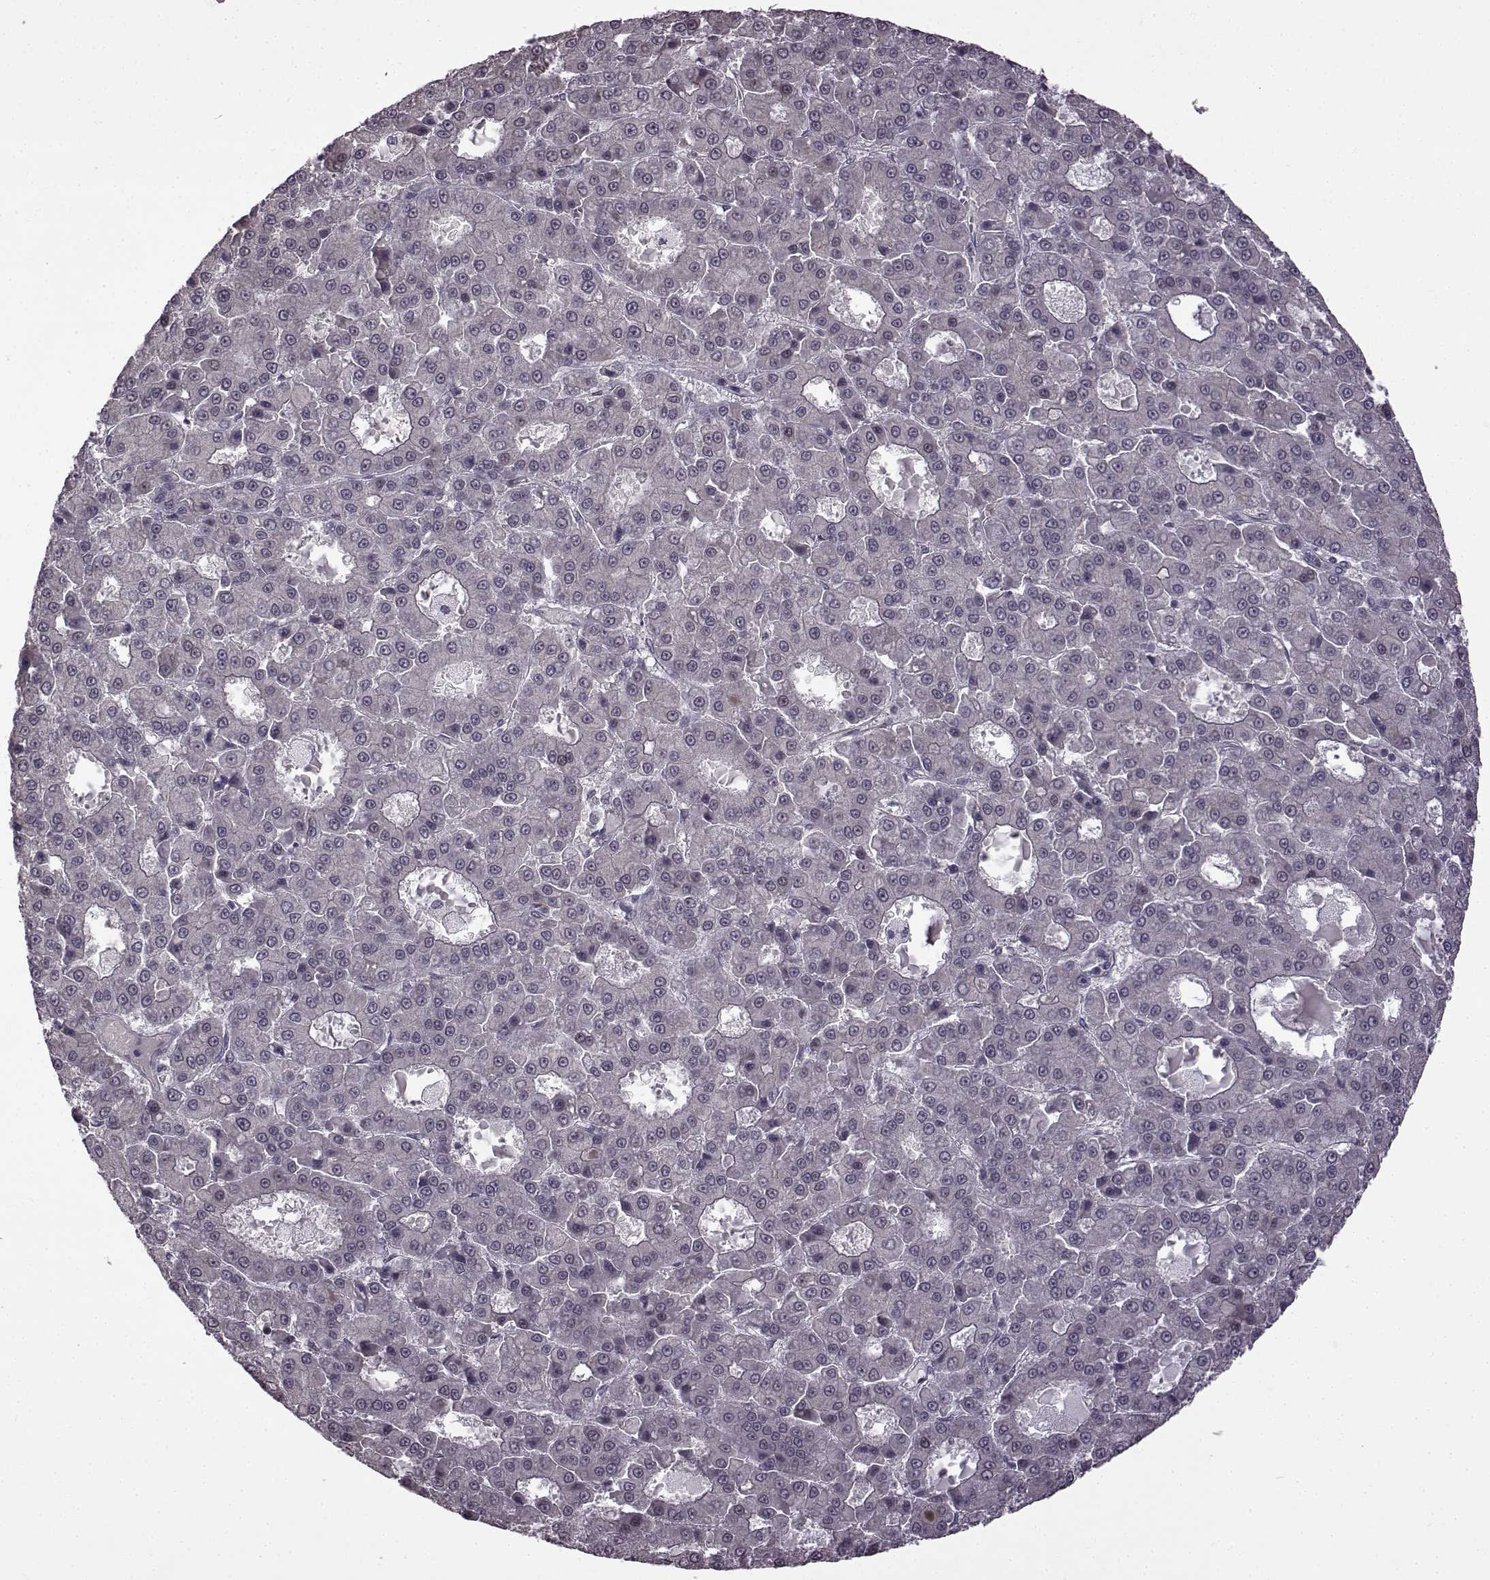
{"staining": {"intensity": "negative", "quantity": "none", "location": "none"}, "tissue": "liver cancer", "cell_type": "Tumor cells", "image_type": "cancer", "snomed": [{"axis": "morphology", "description": "Carcinoma, Hepatocellular, NOS"}, {"axis": "topography", "description": "Liver"}], "caption": "Liver cancer (hepatocellular carcinoma) was stained to show a protein in brown. There is no significant positivity in tumor cells. (DAB immunohistochemistry with hematoxylin counter stain).", "gene": "SYNPO2", "patient": {"sex": "male", "age": 70}}